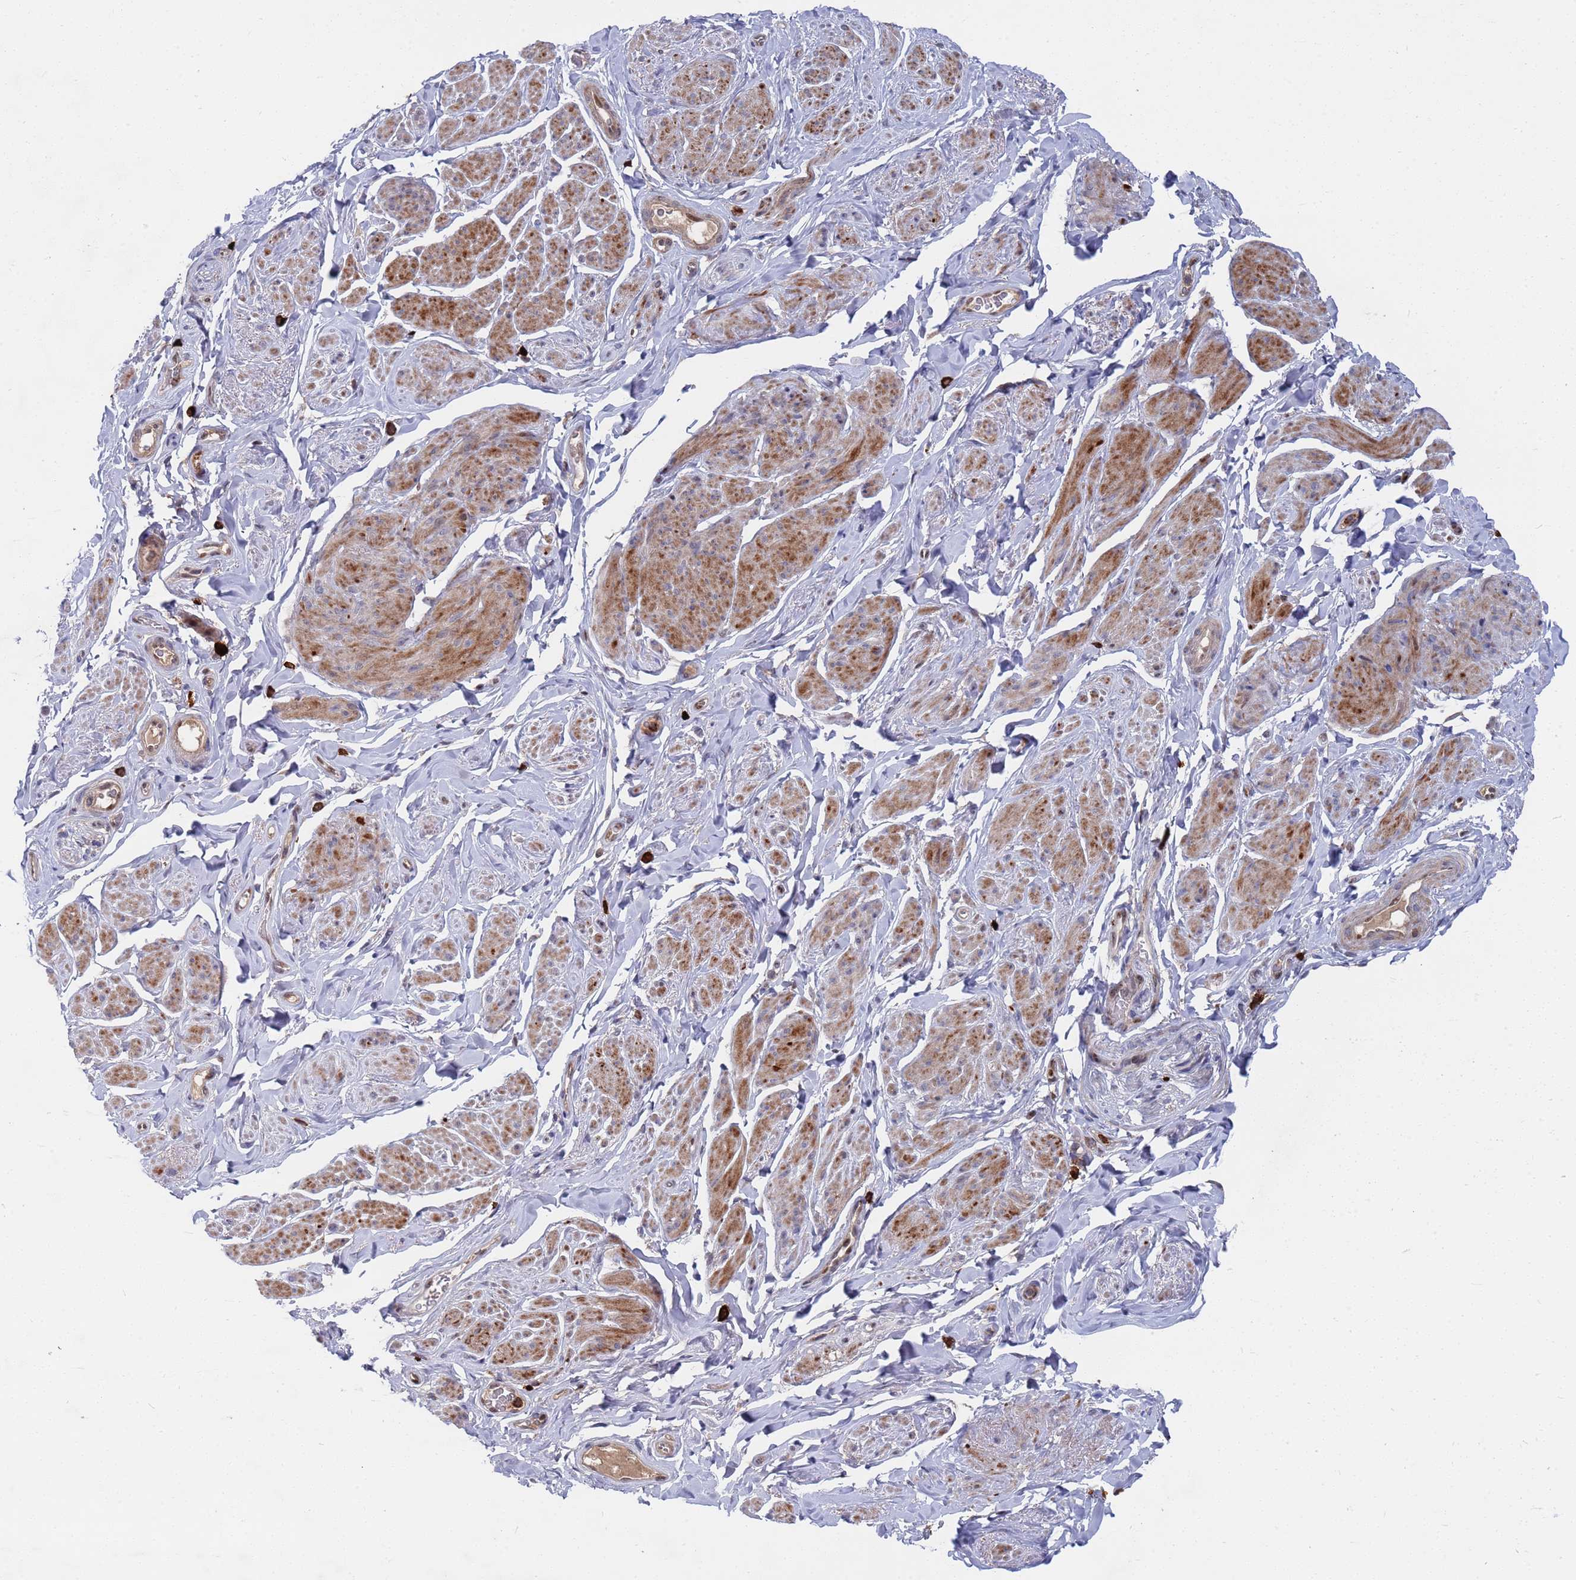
{"staining": {"intensity": "moderate", "quantity": ">75%", "location": "cytoplasmic/membranous"}, "tissue": "smooth muscle", "cell_type": "Smooth muscle cells", "image_type": "normal", "snomed": [{"axis": "morphology", "description": "Normal tissue, NOS"}, {"axis": "topography", "description": "Smooth muscle"}, {"axis": "topography", "description": "Peripheral nerve tissue"}], "caption": "About >75% of smooth muscle cells in benign human smooth muscle demonstrate moderate cytoplasmic/membranous protein expression as visualized by brown immunohistochemical staining.", "gene": "TMBIM6", "patient": {"sex": "male", "age": 69}}